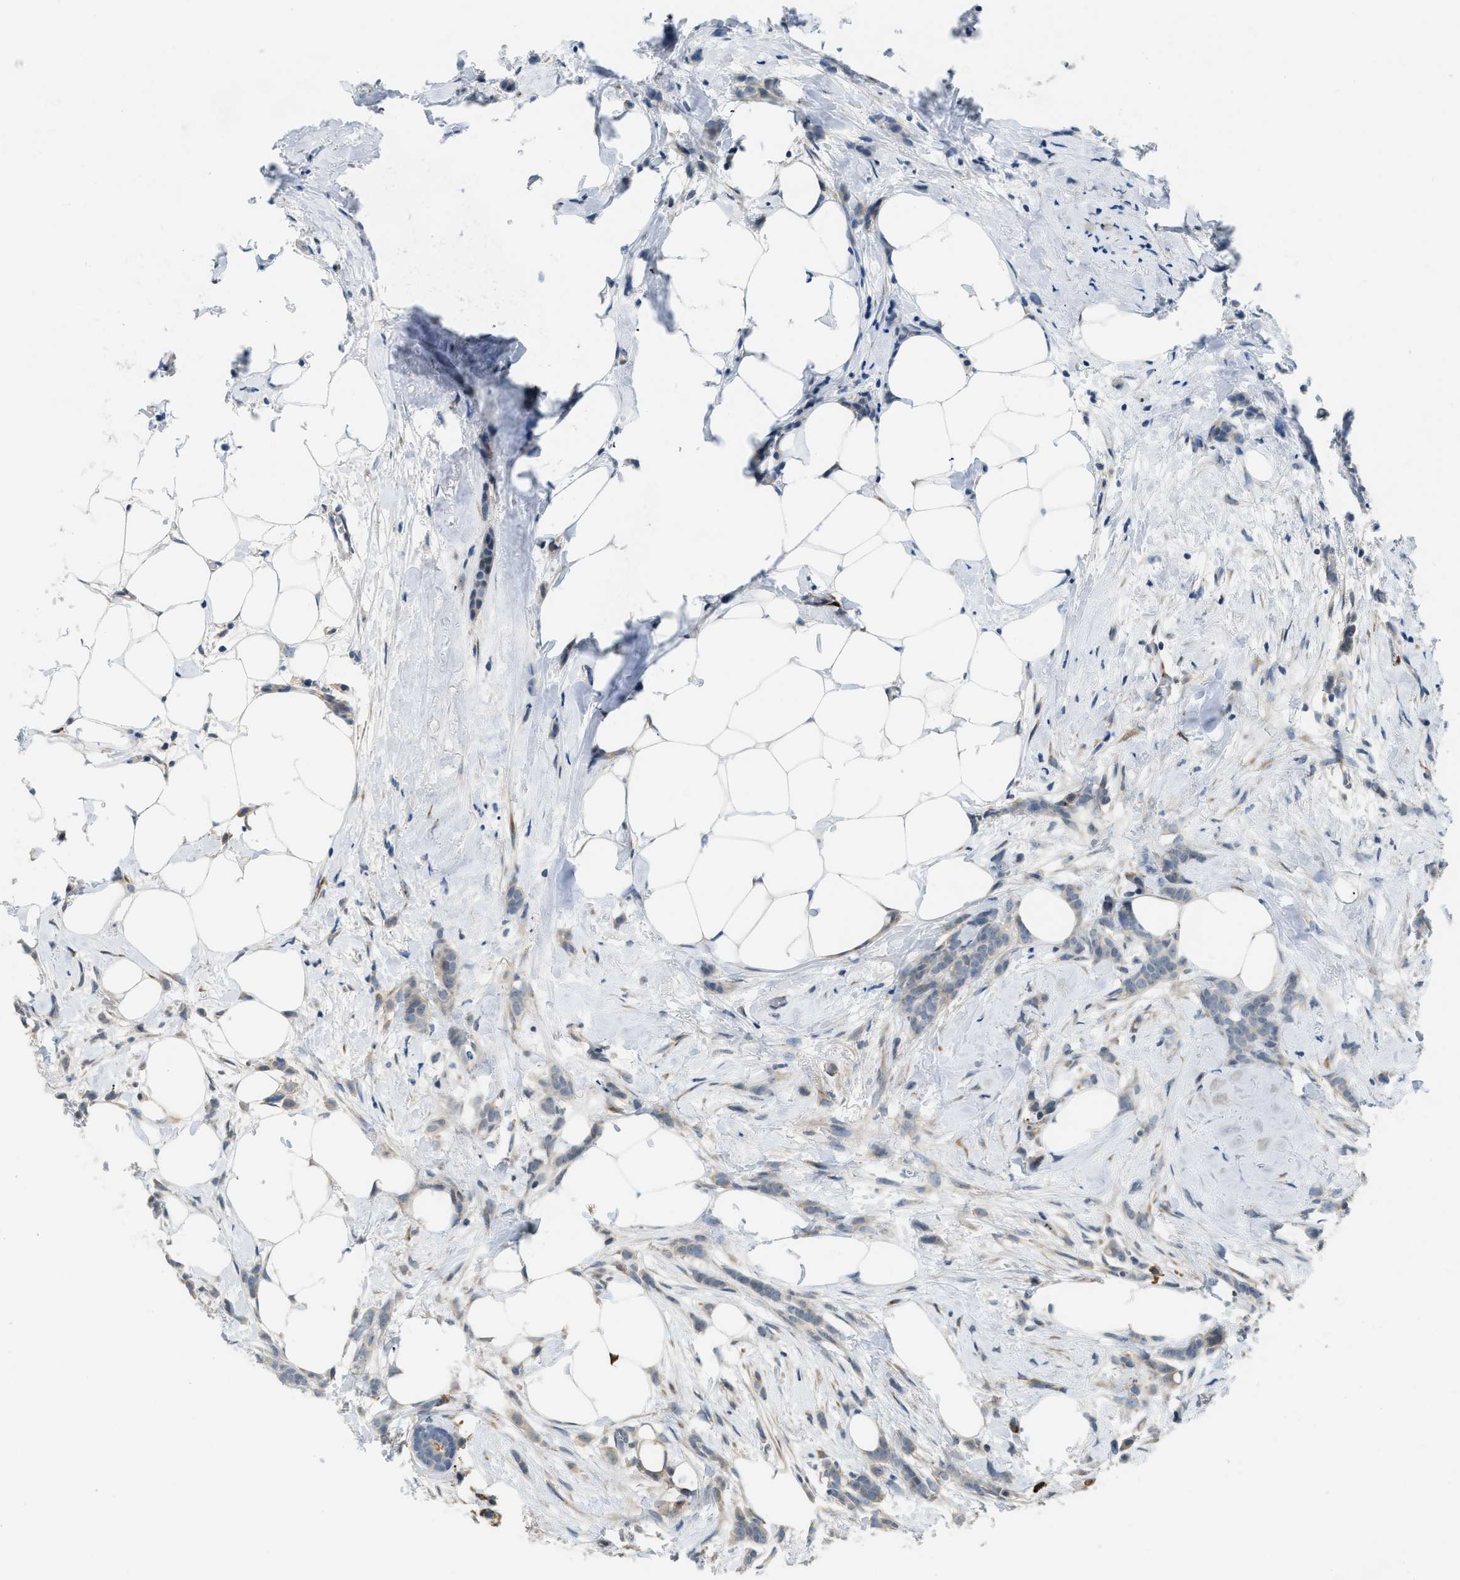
{"staining": {"intensity": "negative", "quantity": "none", "location": "none"}, "tissue": "breast cancer", "cell_type": "Tumor cells", "image_type": "cancer", "snomed": [{"axis": "morphology", "description": "Lobular carcinoma, in situ"}, {"axis": "morphology", "description": "Lobular carcinoma"}, {"axis": "topography", "description": "Breast"}], "caption": "A high-resolution photomicrograph shows immunohistochemistry (IHC) staining of breast lobular carcinoma, which exhibits no significant positivity in tumor cells.", "gene": "TMEM154", "patient": {"sex": "female", "age": 41}}